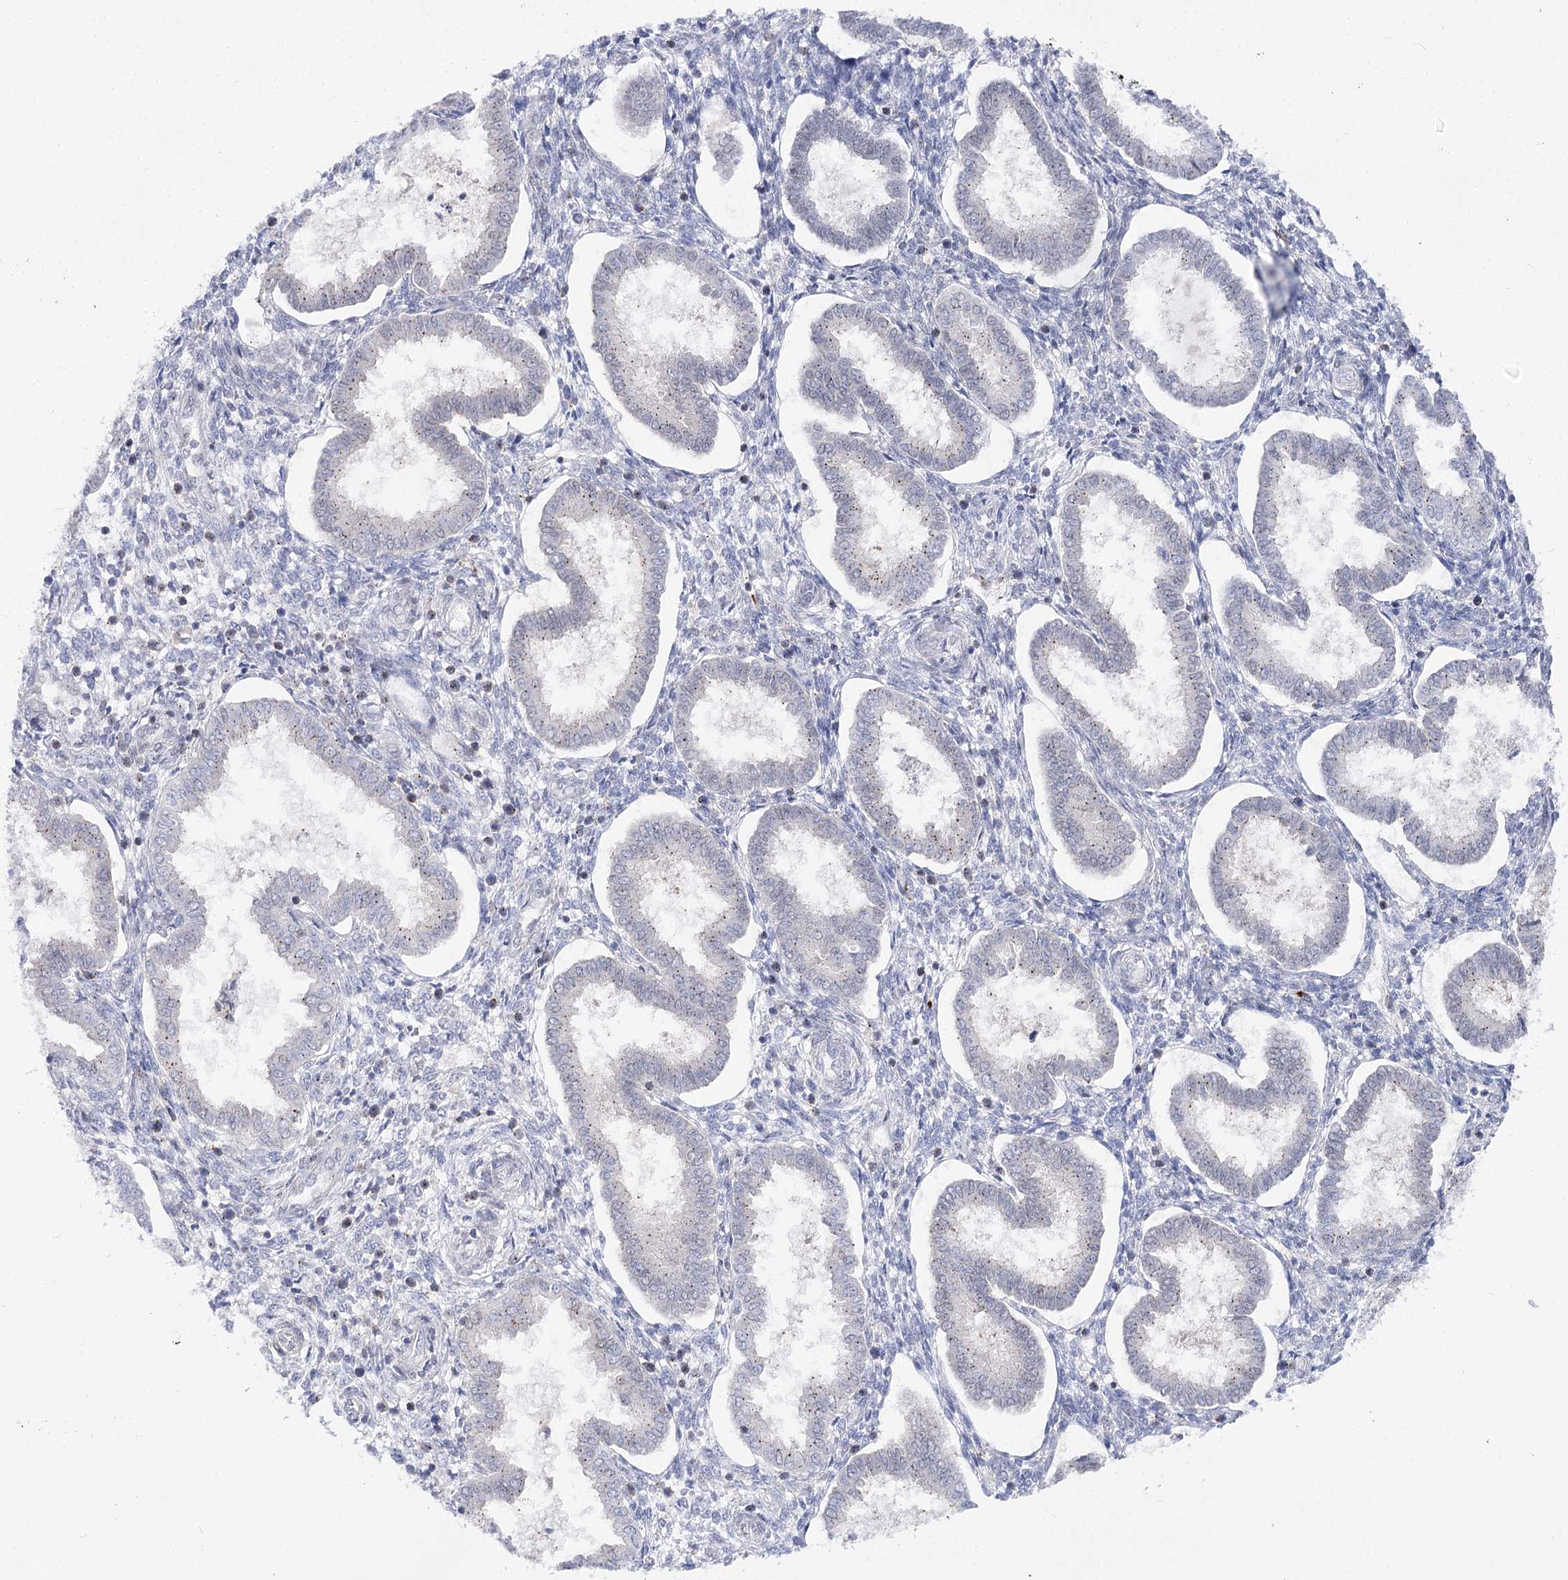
{"staining": {"intensity": "negative", "quantity": "none", "location": "none"}, "tissue": "endometrium", "cell_type": "Cells in endometrial stroma", "image_type": "normal", "snomed": [{"axis": "morphology", "description": "Normal tissue, NOS"}, {"axis": "topography", "description": "Endometrium"}], "caption": "This is a histopathology image of immunohistochemistry (IHC) staining of normal endometrium, which shows no expression in cells in endometrial stroma.", "gene": "ATP10B", "patient": {"sex": "female", "age": 24}}